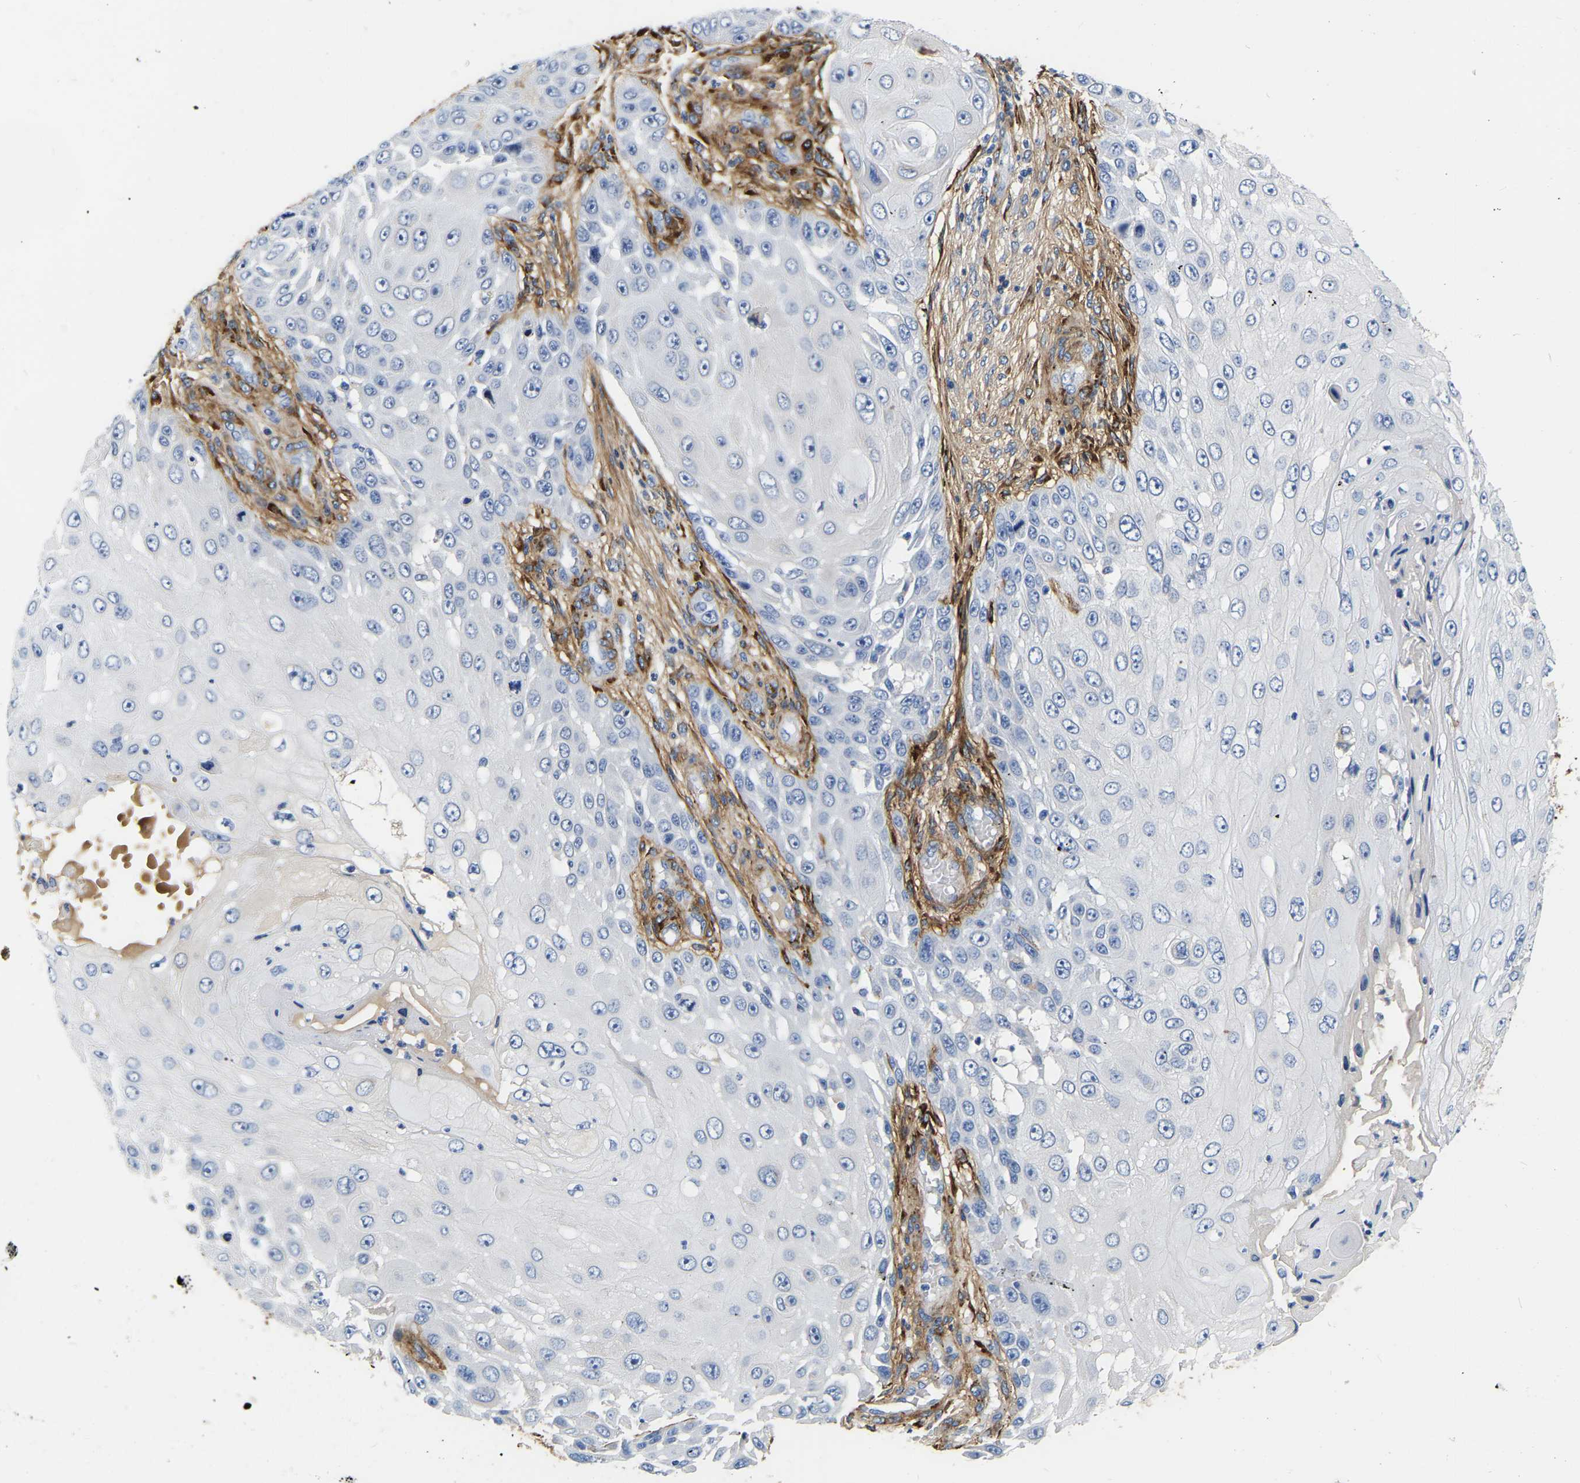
{"staining": {"intensity": "negative", "quantity": "none", "location": "none"}, "tissue": "skin cancer", "cell_type": "Tumor cells", "image_type": "cancer", "snomed": [{"axis": "morphology", "description": "Squamous cell carcinoma, NOS"}, {"axis": "topography", "description": "Skin"}], "caption": "This image is of skin cancer (squamous cell carcinoma) stained with IHC to label a protein in brown with the nuclei are counter-stained blue. There is no positivity in tumor cells. Nuclei are stained in blue.", "gene": "COL6A1", "patient": {"sex": "female", "age": 44}}